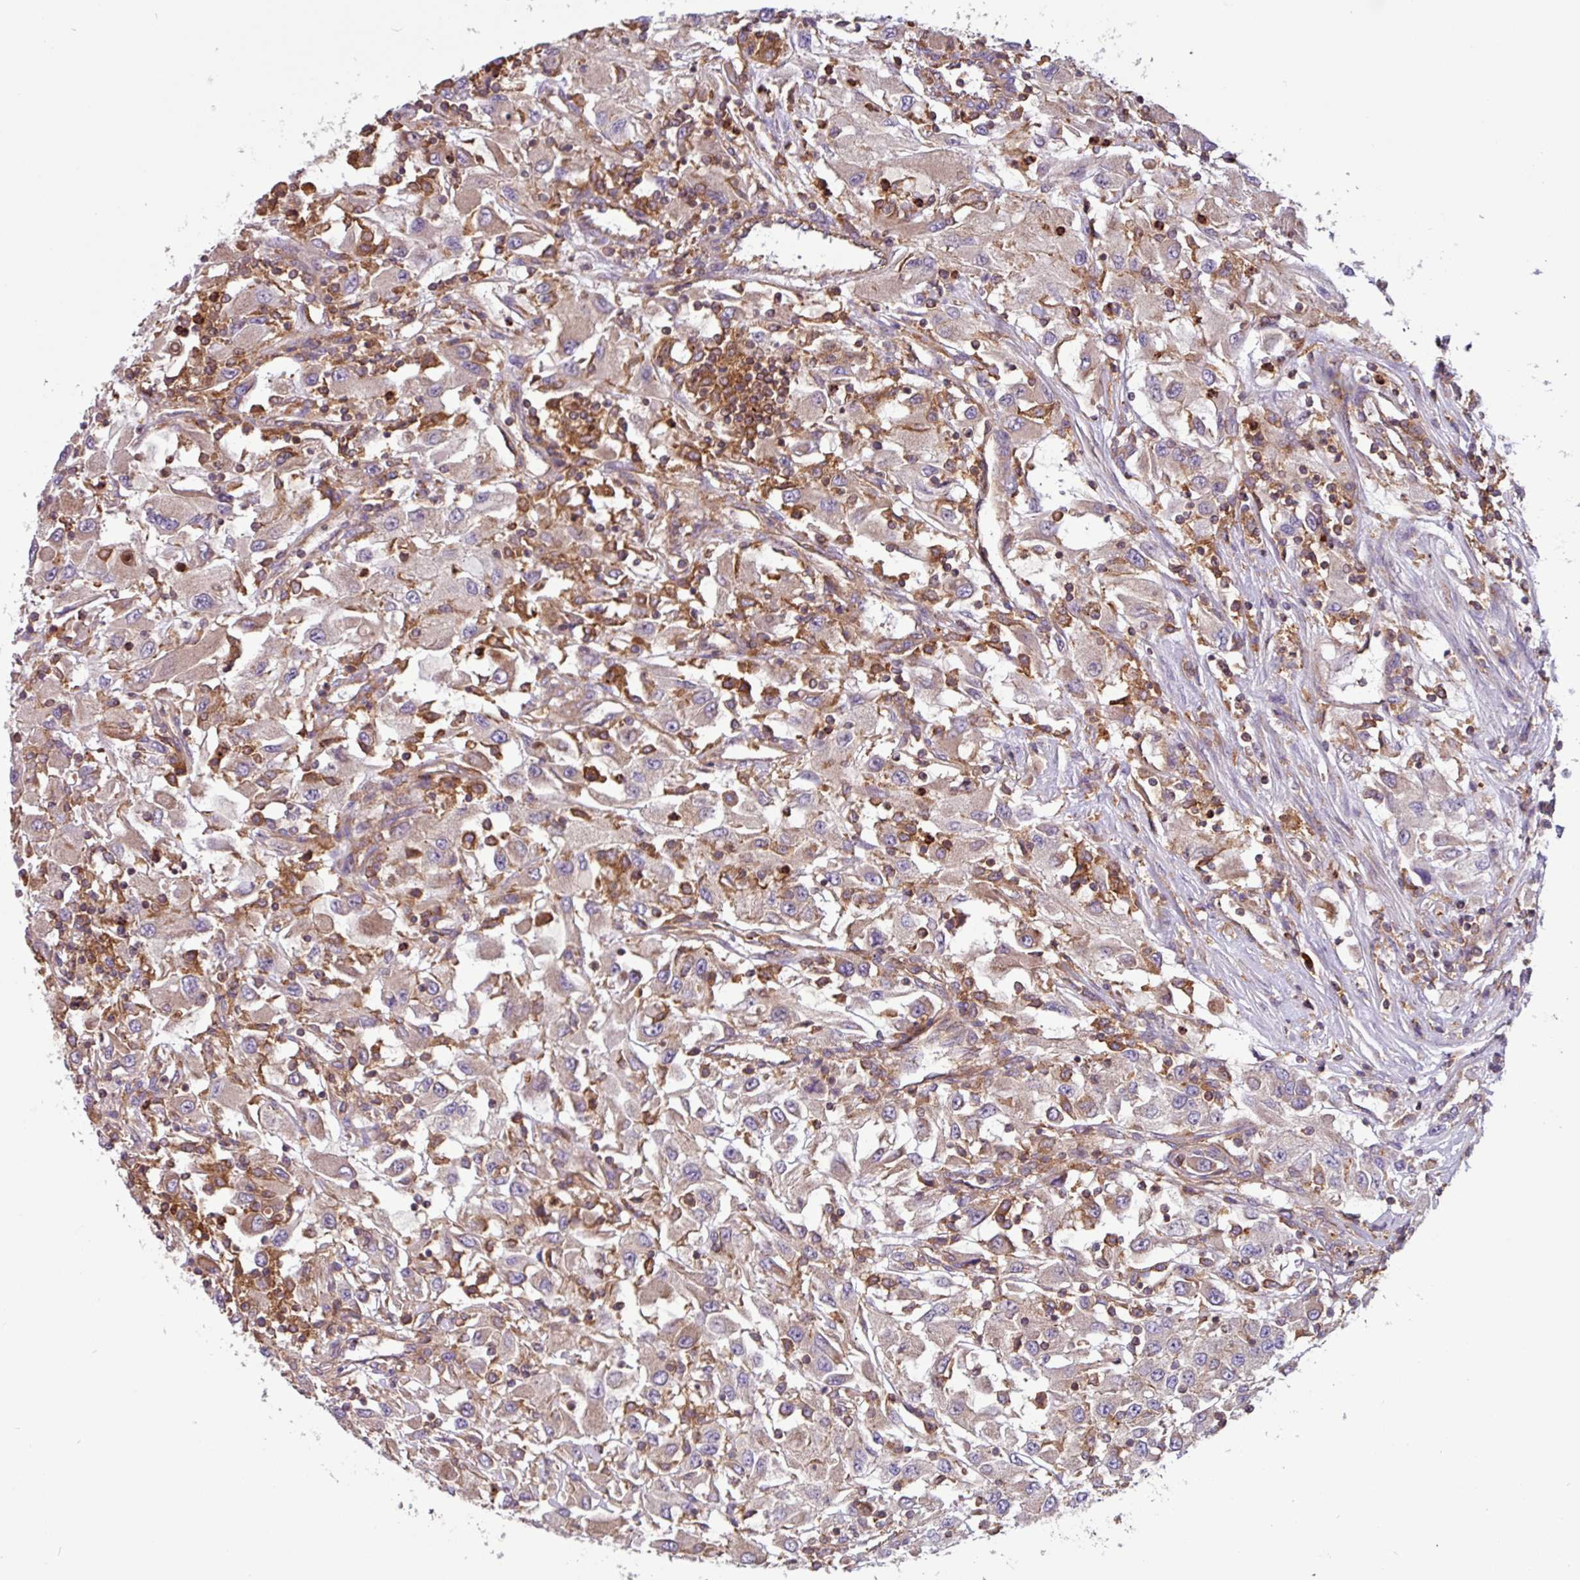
{"staining": {"intensity": "weak", "quantity": "<25%", "location": "cytoplasmic/membranous"}, "tissue": "renal cancer", "cell_type": "Tumor cells", "image_type": "cancer", "snomed": [{"axis": "morphology", "description": "Adenocarcinoma, NOS"}, {"axis": "topography", "description": "Kidney"}], "caption": "Immunohistochemistry (IHC) micrograph of renal cancer (adenocarcinoma) stained for a protein (brown), which exhibits no staining in tumor cells.", "gene": "ACTR3", "patient": {"sex": "female", "age": 67}}